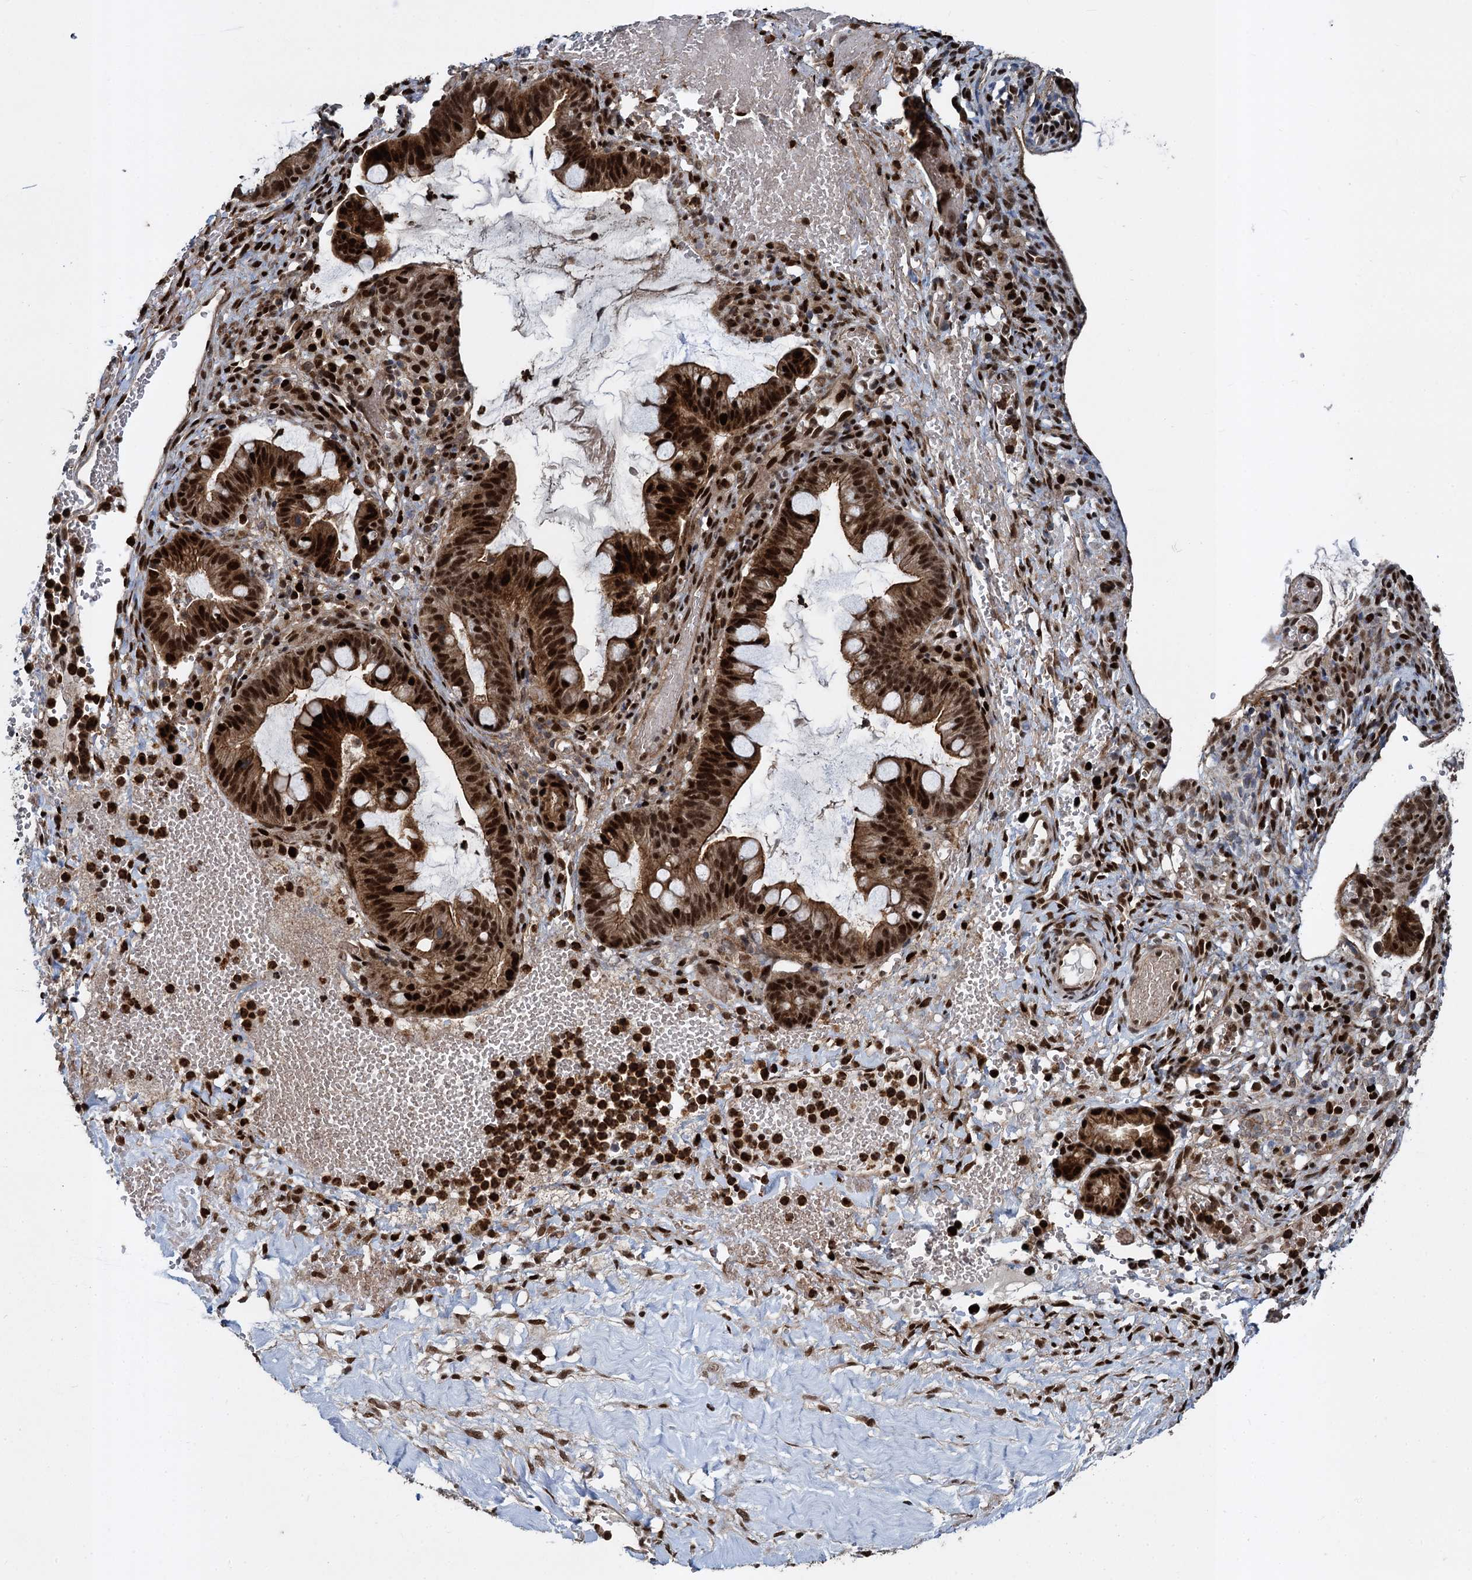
{"staining": {"intensity": "strong", "quantity": ">75%", "location": "cytoplasmic/membranous,nuclear"}, "tissue": "ovarian cancer", "cell_type": "Tumor cells", "image_type": "cancer", "snomed": [{"axis": "morphology", "description": "Cystadenocarcinoma, mucinous, NOS"}, {"axis": "topography", "description": "Ovary"}], "caption": "Immunohistochemical staining of human ovarian cancer displays high levels of strong cytoplasmic/membranous and nuclear protein expression in approximately >75% of tumor cells.", "gene": "ANKRD49", "patient": {"sex": "female", "age": 73}}